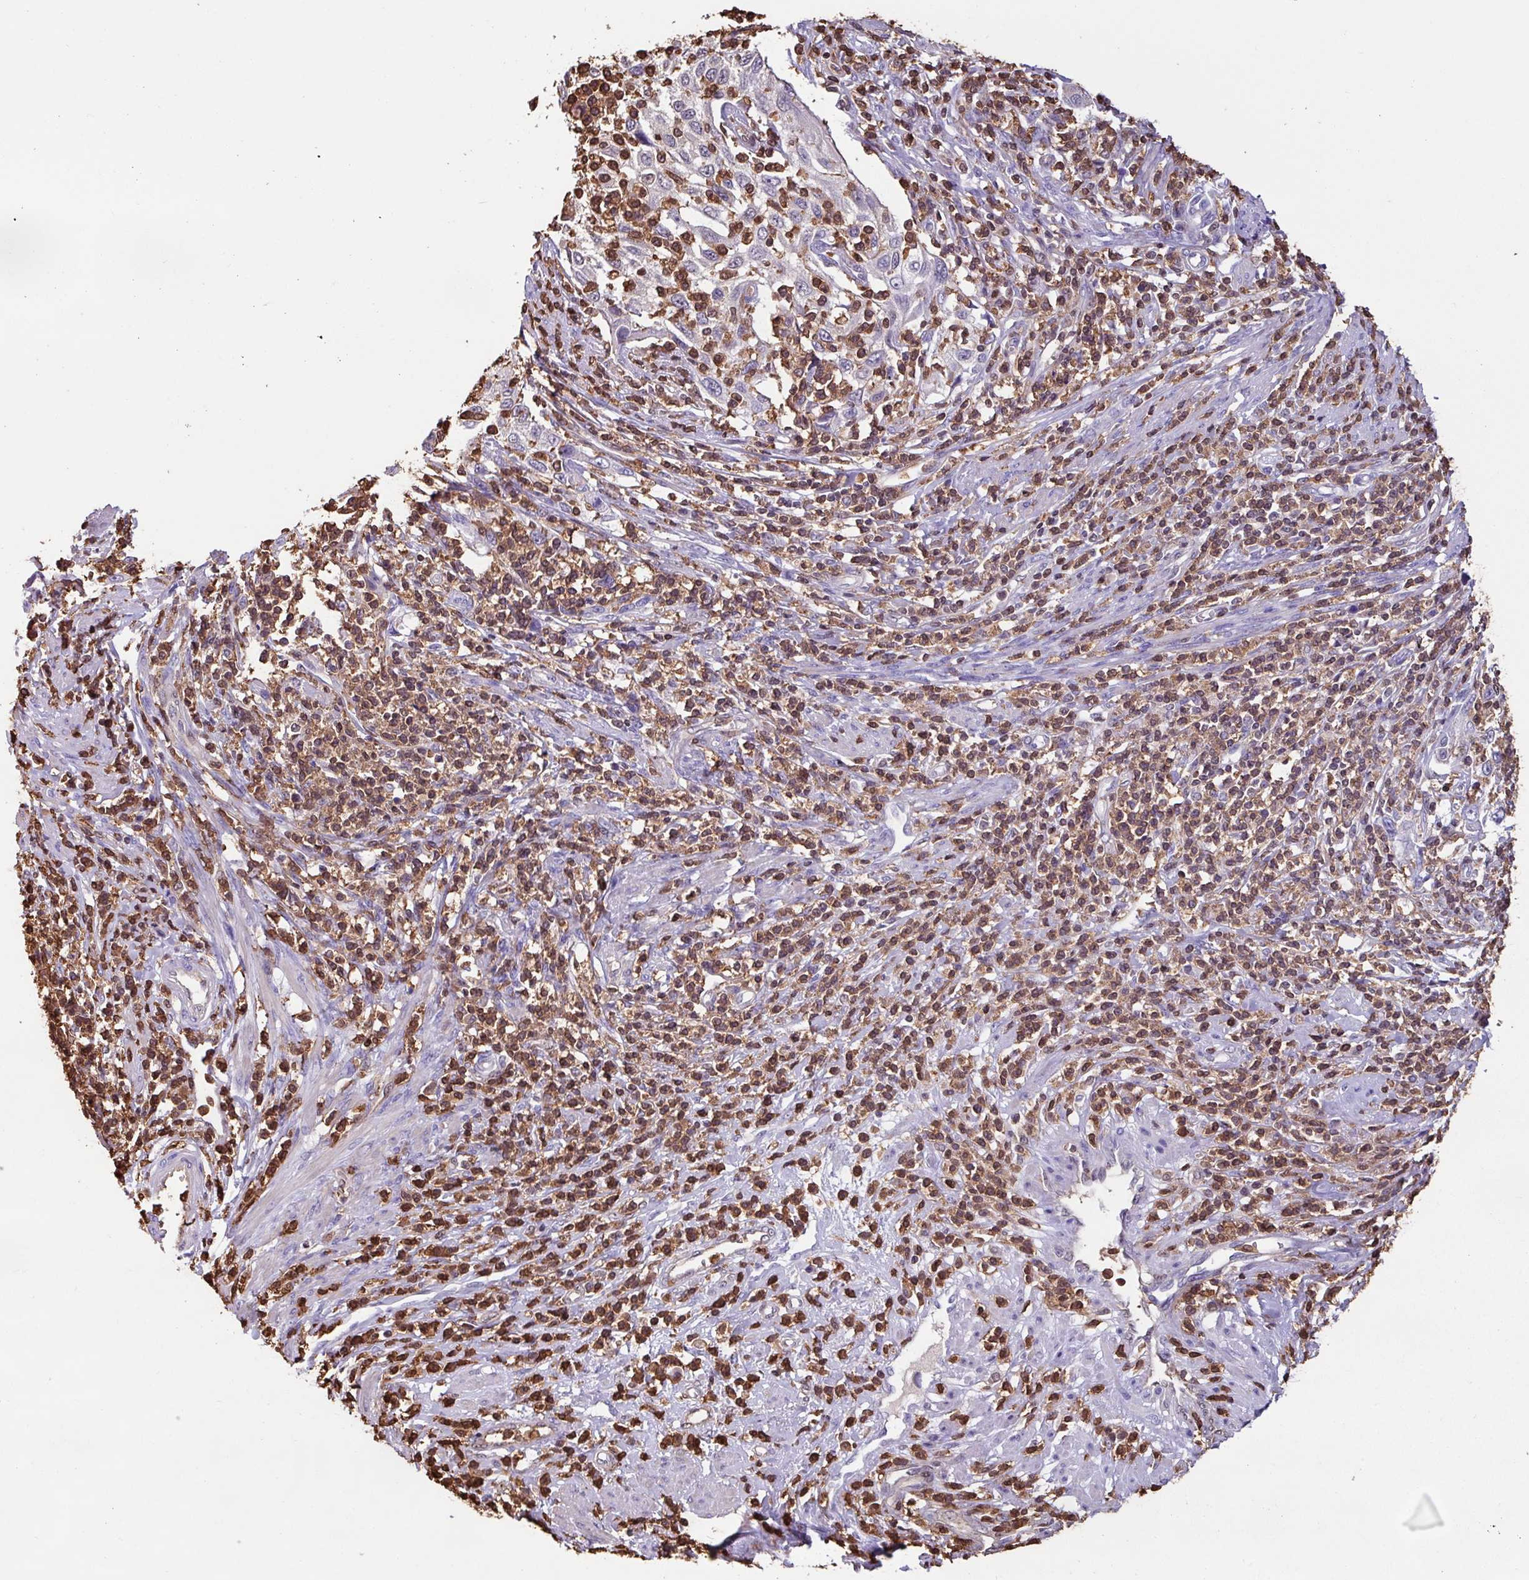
{"staining": {"intensity": "negative", "quantity": "none", "location": "none"}, "tissue": "cervical cancer", "cell_type": "Tumor cells", "image_type": "cancer", "snomed": [{"axis": "morphology", "description": "Squamous cell carcinoma, NOS"}, {"axis": "topography", "description": "Cervix"}], "caption": "Squamous cell carcinoma (cervical) was stained to show a protein in brown. There is no significant staining in tumor cells.", "gene": "ARHGDIB", "patient": {"sex": "female", "age": 70}}